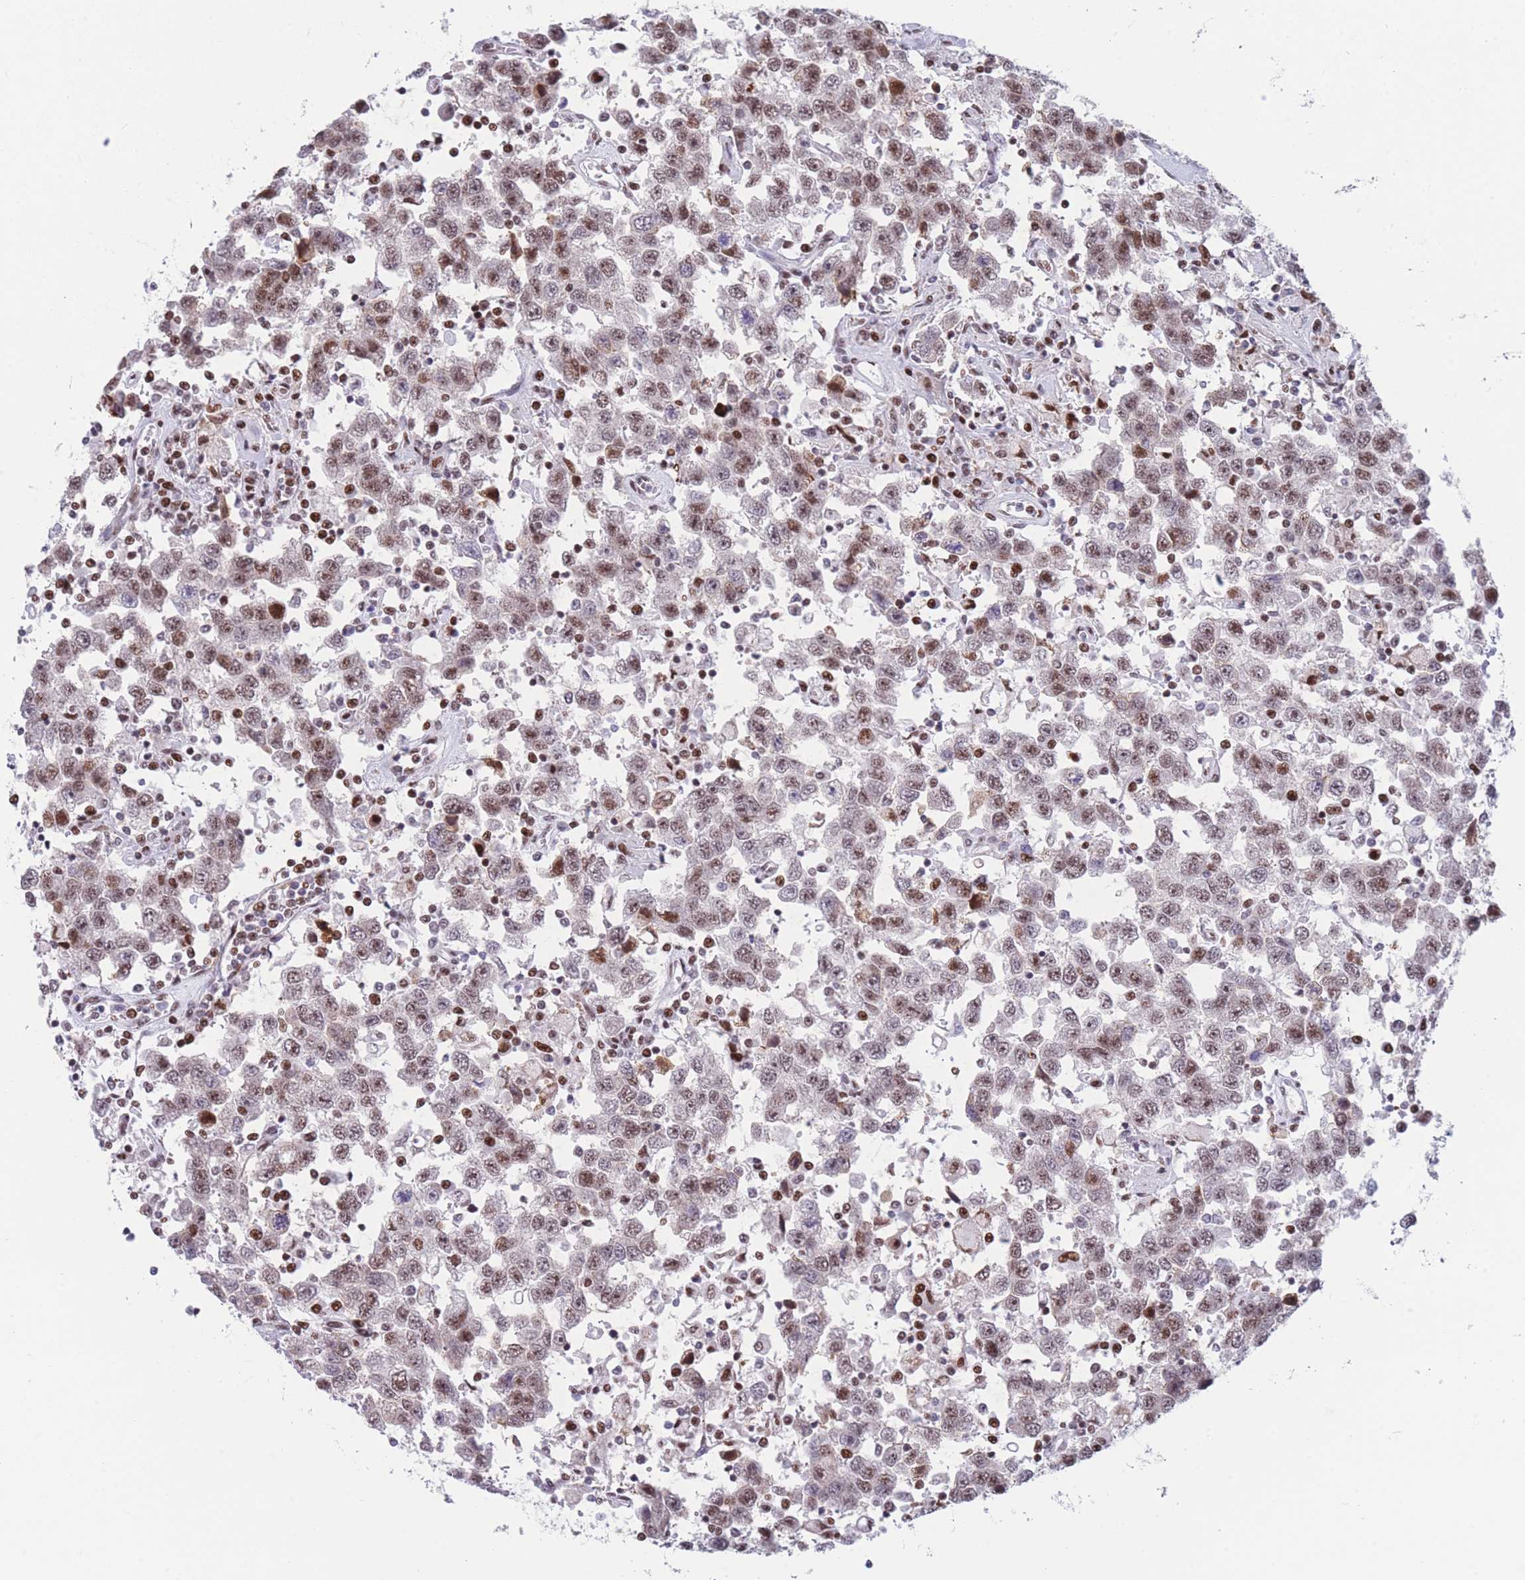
{"staining": {"intensity": "moderate", "quantity": ">75%", "location": "nuclear"}, "tissue": "testis cancer", "cell_type": "Tumor cells", "image_type": "cancer", "snomed": [{"axis": "morphology", "description": "Seminoma, NOS"}, {"axis": "topography", "description": "Testis"}], "caption": "Human seminoma (testis) stained with a protein marker exhibits moderate staining in tumor cells.", "gene": "DNAJC3", "patient": {"sex": "male", "age": 41}}